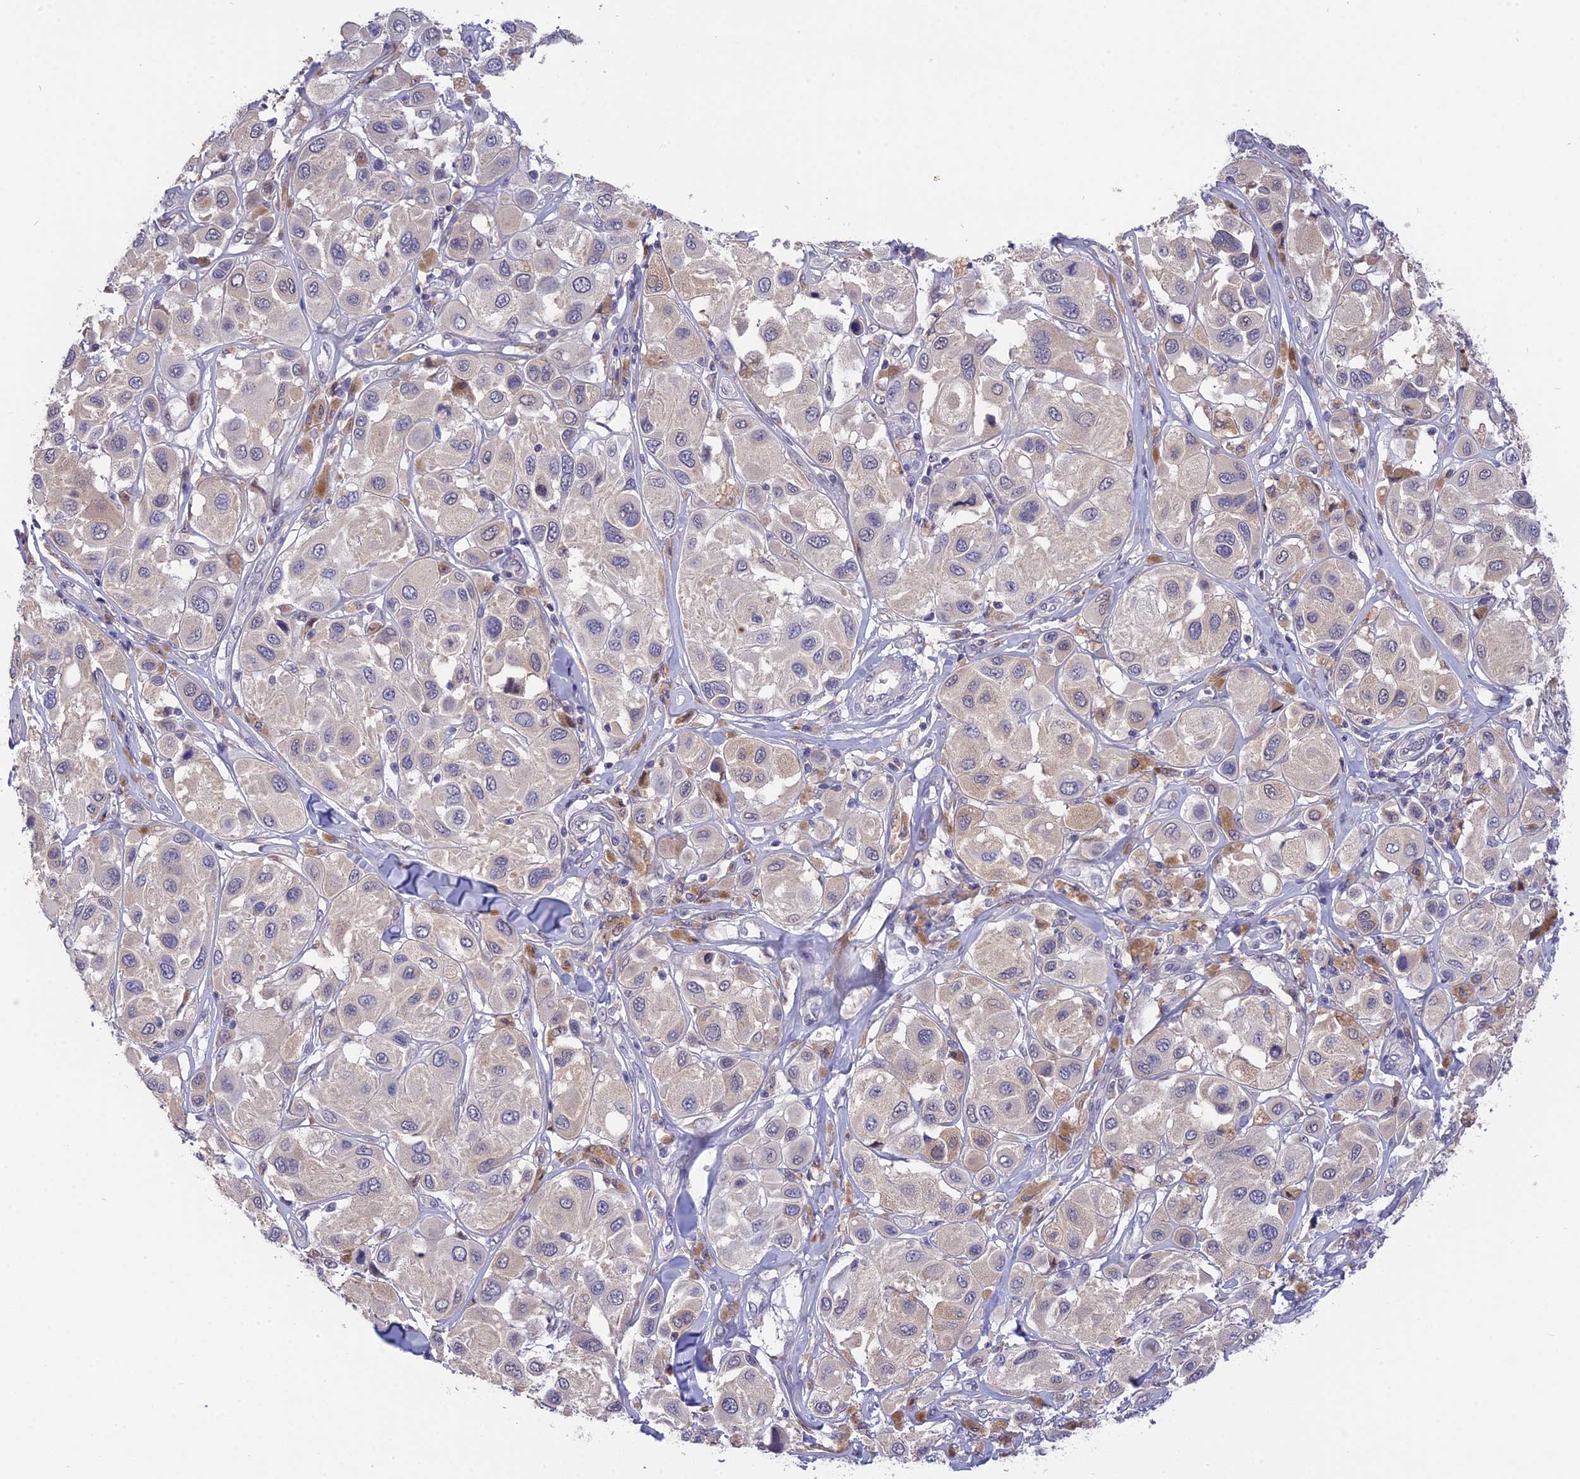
{"staining": {"intensity": "negative", "quantity": "none", "location": "none"}, "tissue": "melanoma", "cell_type": "Tumor cells", "image_type": "cancer", "snomed": [{"axis": "morphology", "description": "Malignant melanoma, Metastatic site"}, {"axis": "topography", "description": "Skin"}], "caption": "Tumor cells are negative for brown protein staining in melanoma. (Immunohistochemistry (ihc), brightfield microscopy, high magnification).", "gene": "KCTD14", "patient": {"sex": "male", "age": 41}}